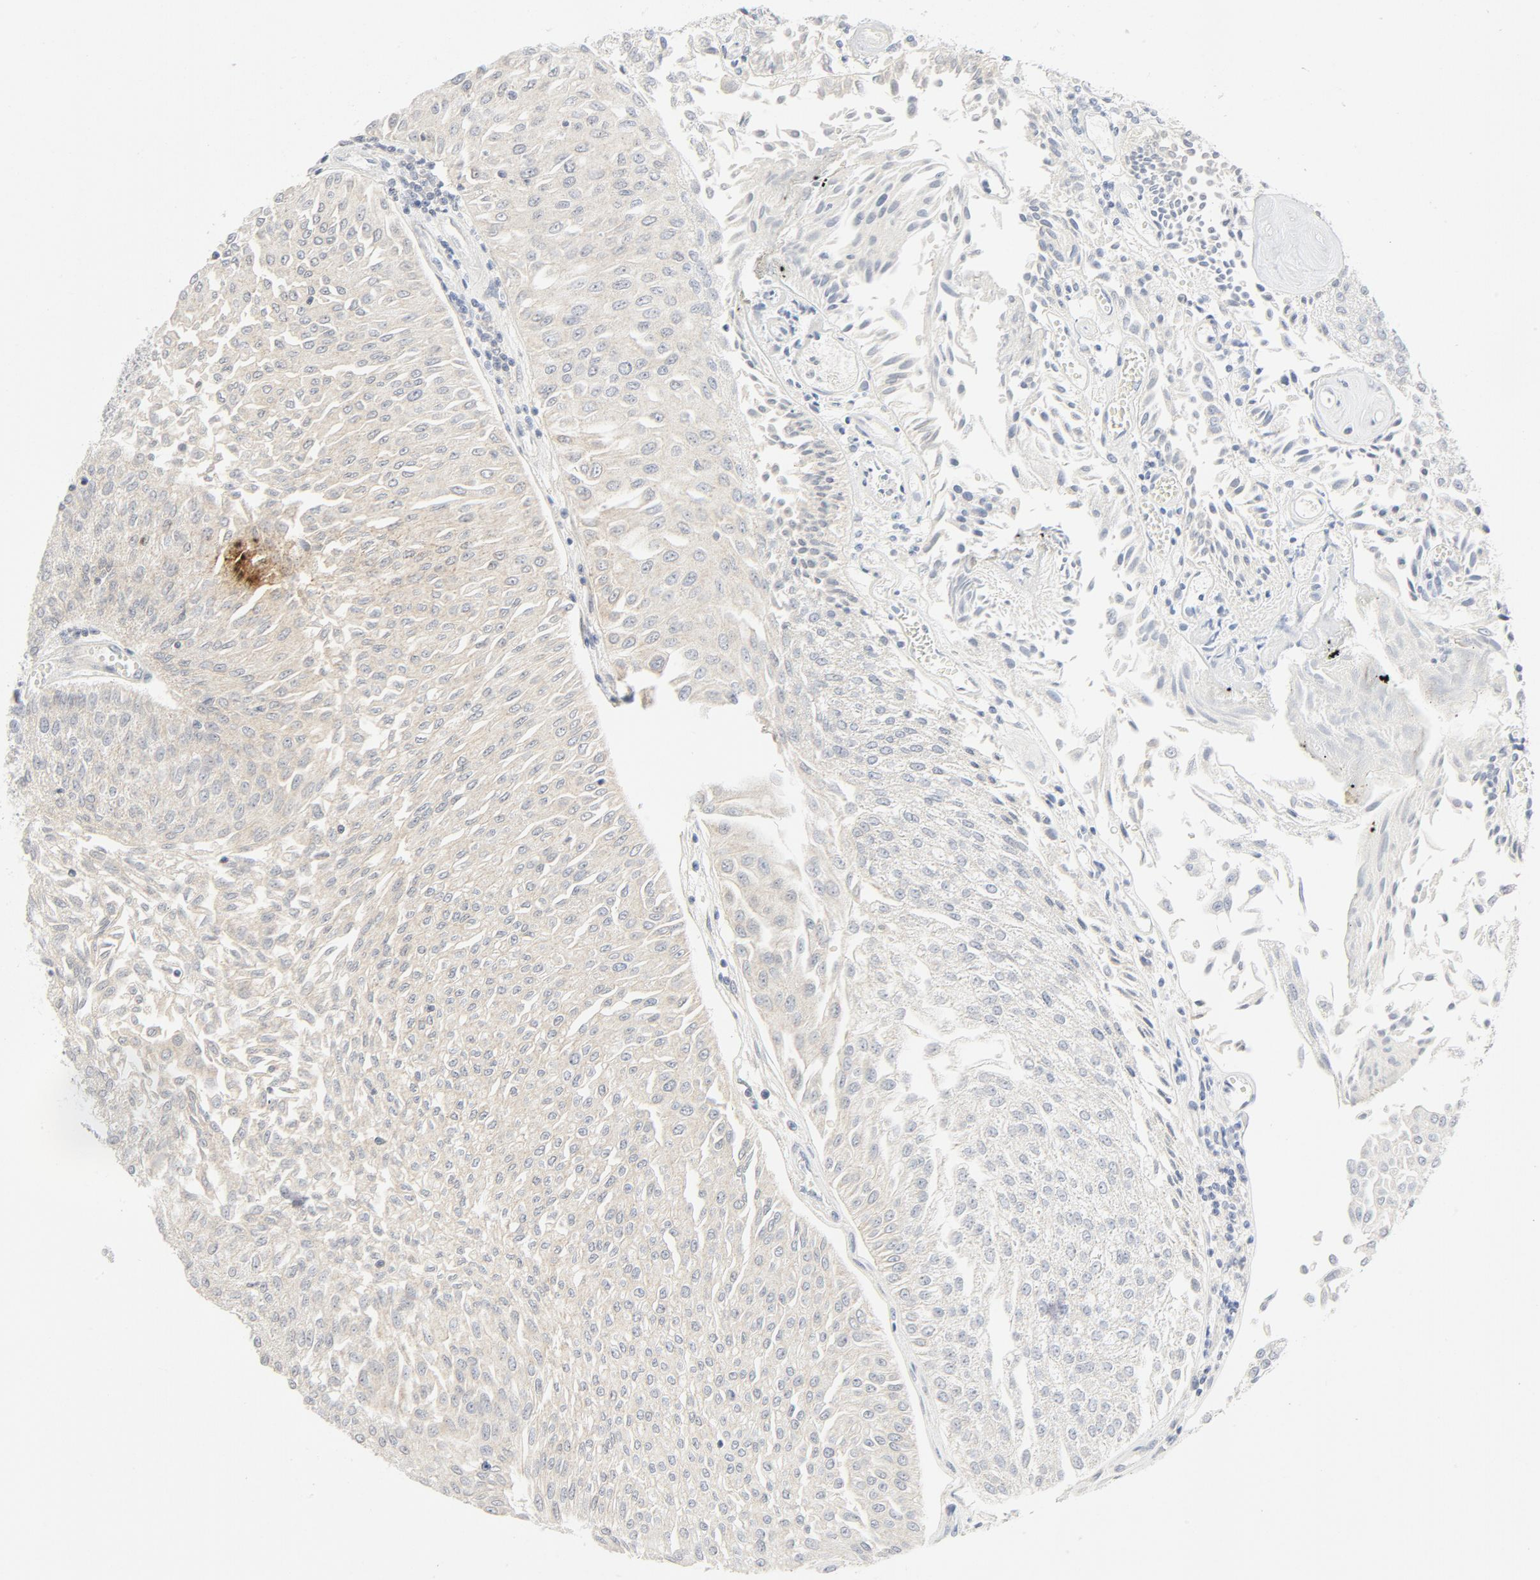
{"staining": {"intensity": "weak", "quantity": ">75%", "location": "cytoplasmic/membranous"}, "tissue": "urothelial cancer", "cell_type": "Tumor cells", "image_type": "cancer", "snomed": [{"axis": "morphology", "description": "Urothelial carcinoma, Low grade"}, {"axis": "topography", "description": "Urinary bladder"}], "caption": "Weak cytoplasmic/membranous staining for a protein is seen in approximately >75% of tumor cells of urothelial cancer using IHC.", "gene": "PGM1", "patient": {"sex": "male", "age": 86}}